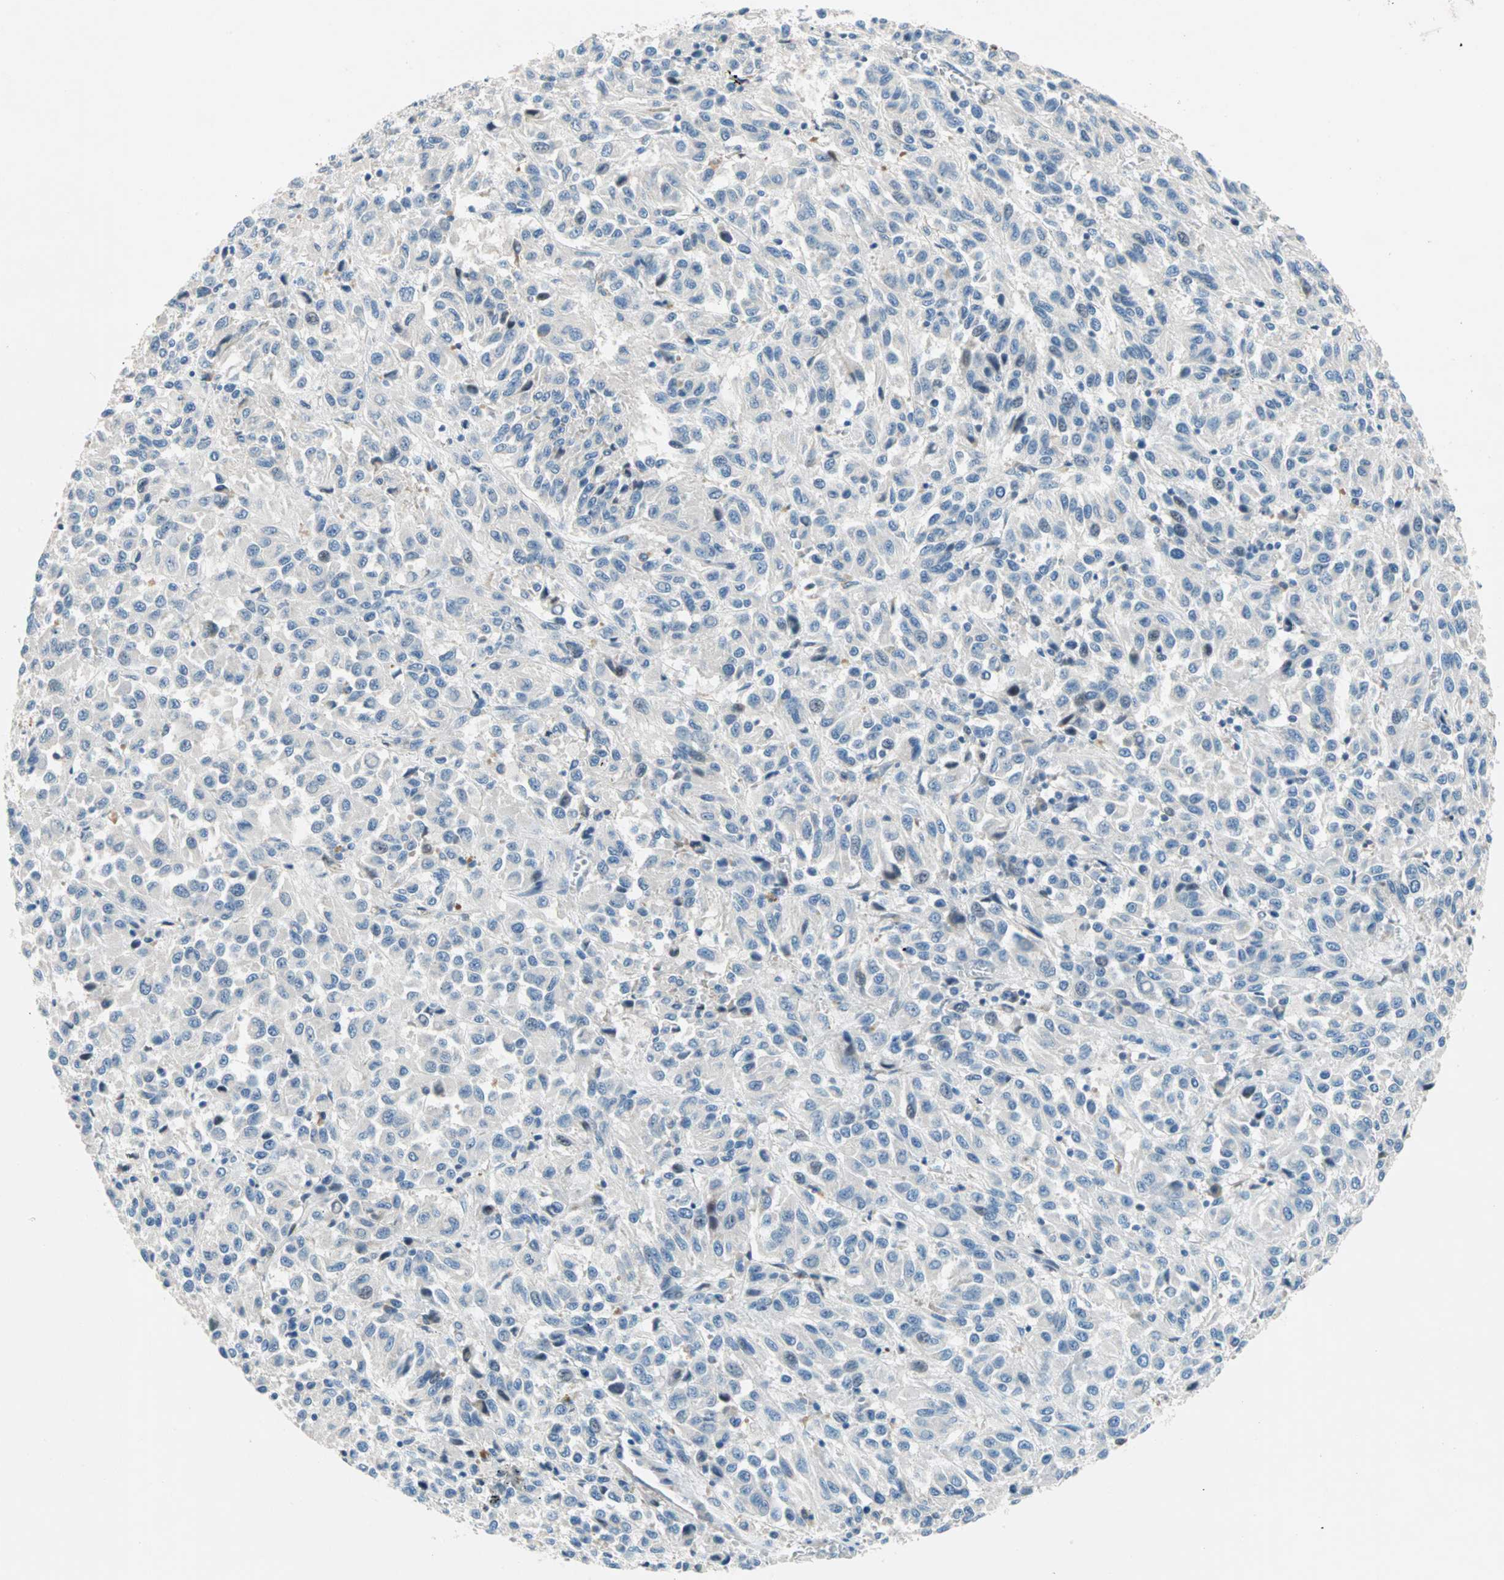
{"staining": {"intensity": "negative", "quantity": "none", "location": "none"}, "tissue": "melanoma", "cell_type": "Tumor cells", "image_type": "cancer", "snomed": [{"axis": "morphology", "description": "Malignant melanoma, Metastatic site"}, {"axis": "topography", "description": "Lung"}], "caption": "IHC of human melanoma displays no staining in tumor cells. Nuclei are stained in blue.", "gene": "TMEM163", "patient": {"sex": "male", "age": 64}}